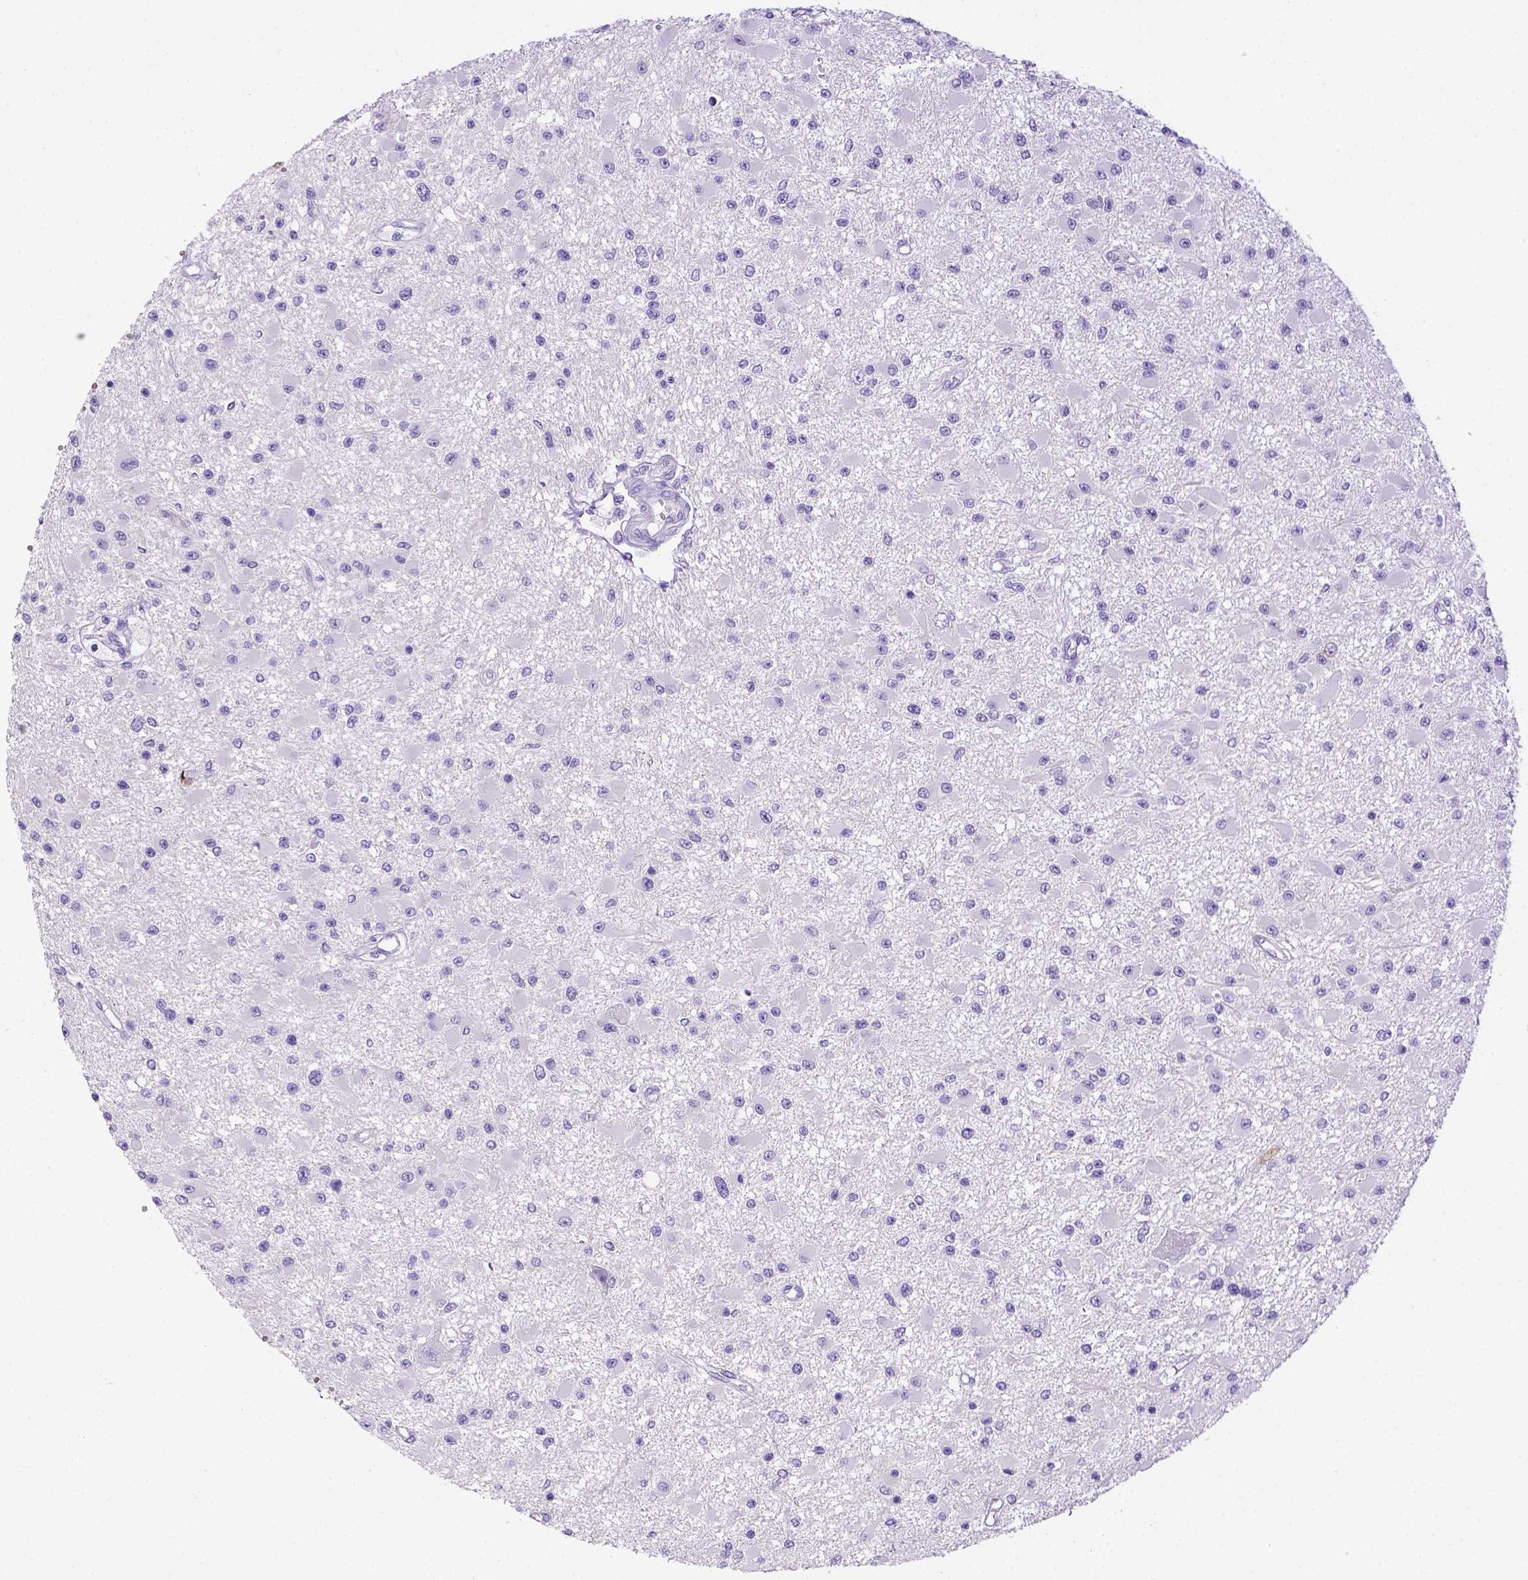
{"staining": {"intensity": "negative", "quantity": "none", "location": "none"}, "tissue": "glioma", "cell_type": "Tumor cells", "image_type": "cancer", "snomed": [{"axis": "morphology", "description": "Glioma, malignant, High grade"}, {"axis": "topography", "description": "Brain"}], "caption": "Image shows no protein positivity in tumor cells of glioma tissue.", "gene": "KIT", "patient": {"sex": "male", "age": 54}}